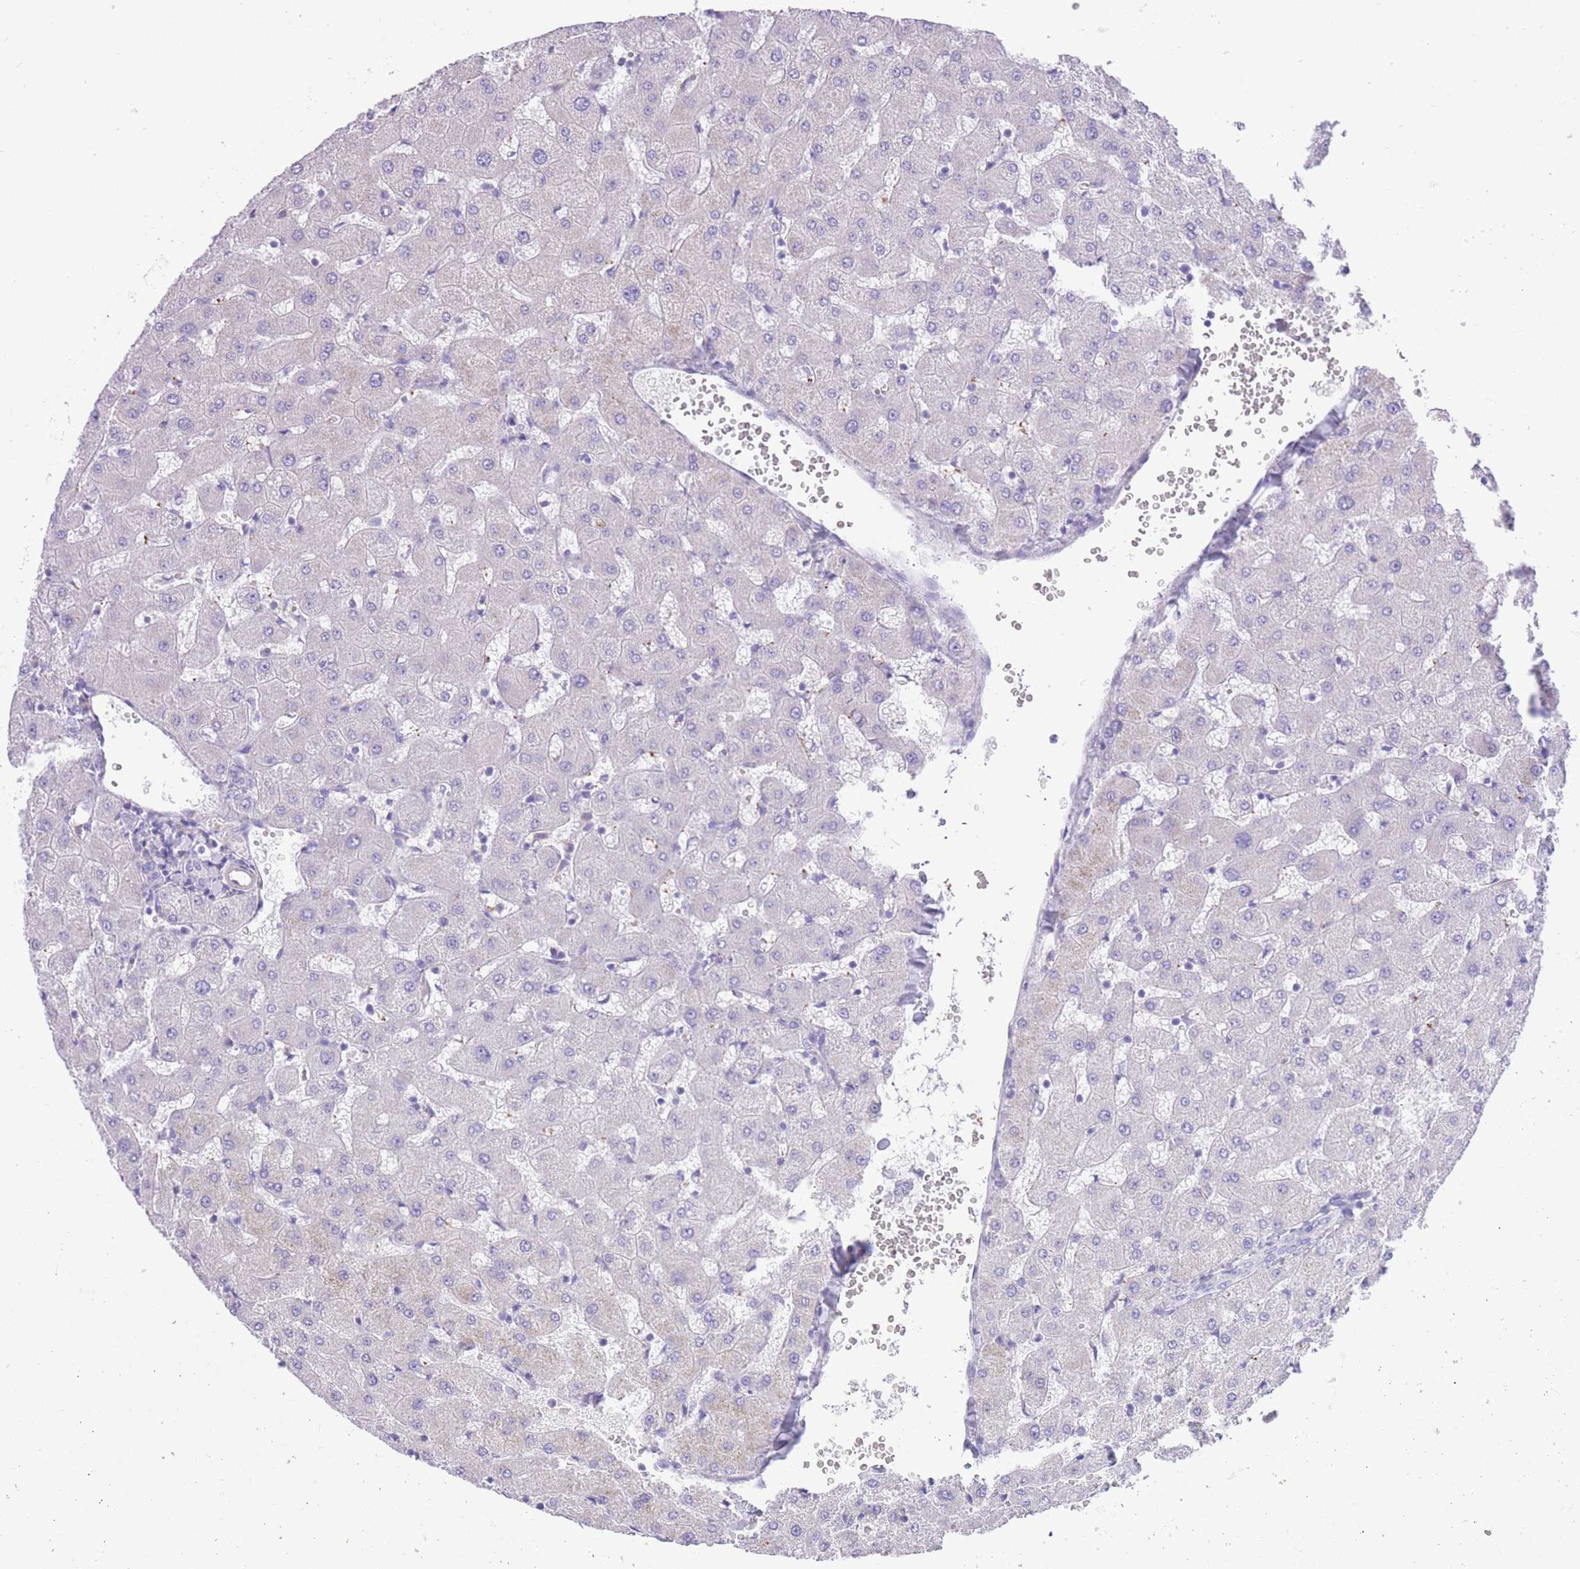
{"staining": {"intensity": "negative", "quantity": "none", "location": "none"}, "tissue": "liver", "cell_type": "Cholangiocytes", "image_type": "normal", "snomed": [{"axis": "morphology", "description": "Normal tissue, NOS"}, {"axis": "topography", "description": "Liver"}], "caption": "Immunohistochemical staining of benign human liver exhibits no significant positivity in cholangiocytes.", "gene": "ENSG00000289258", "patient": {"sex": "female", "age": 63}}